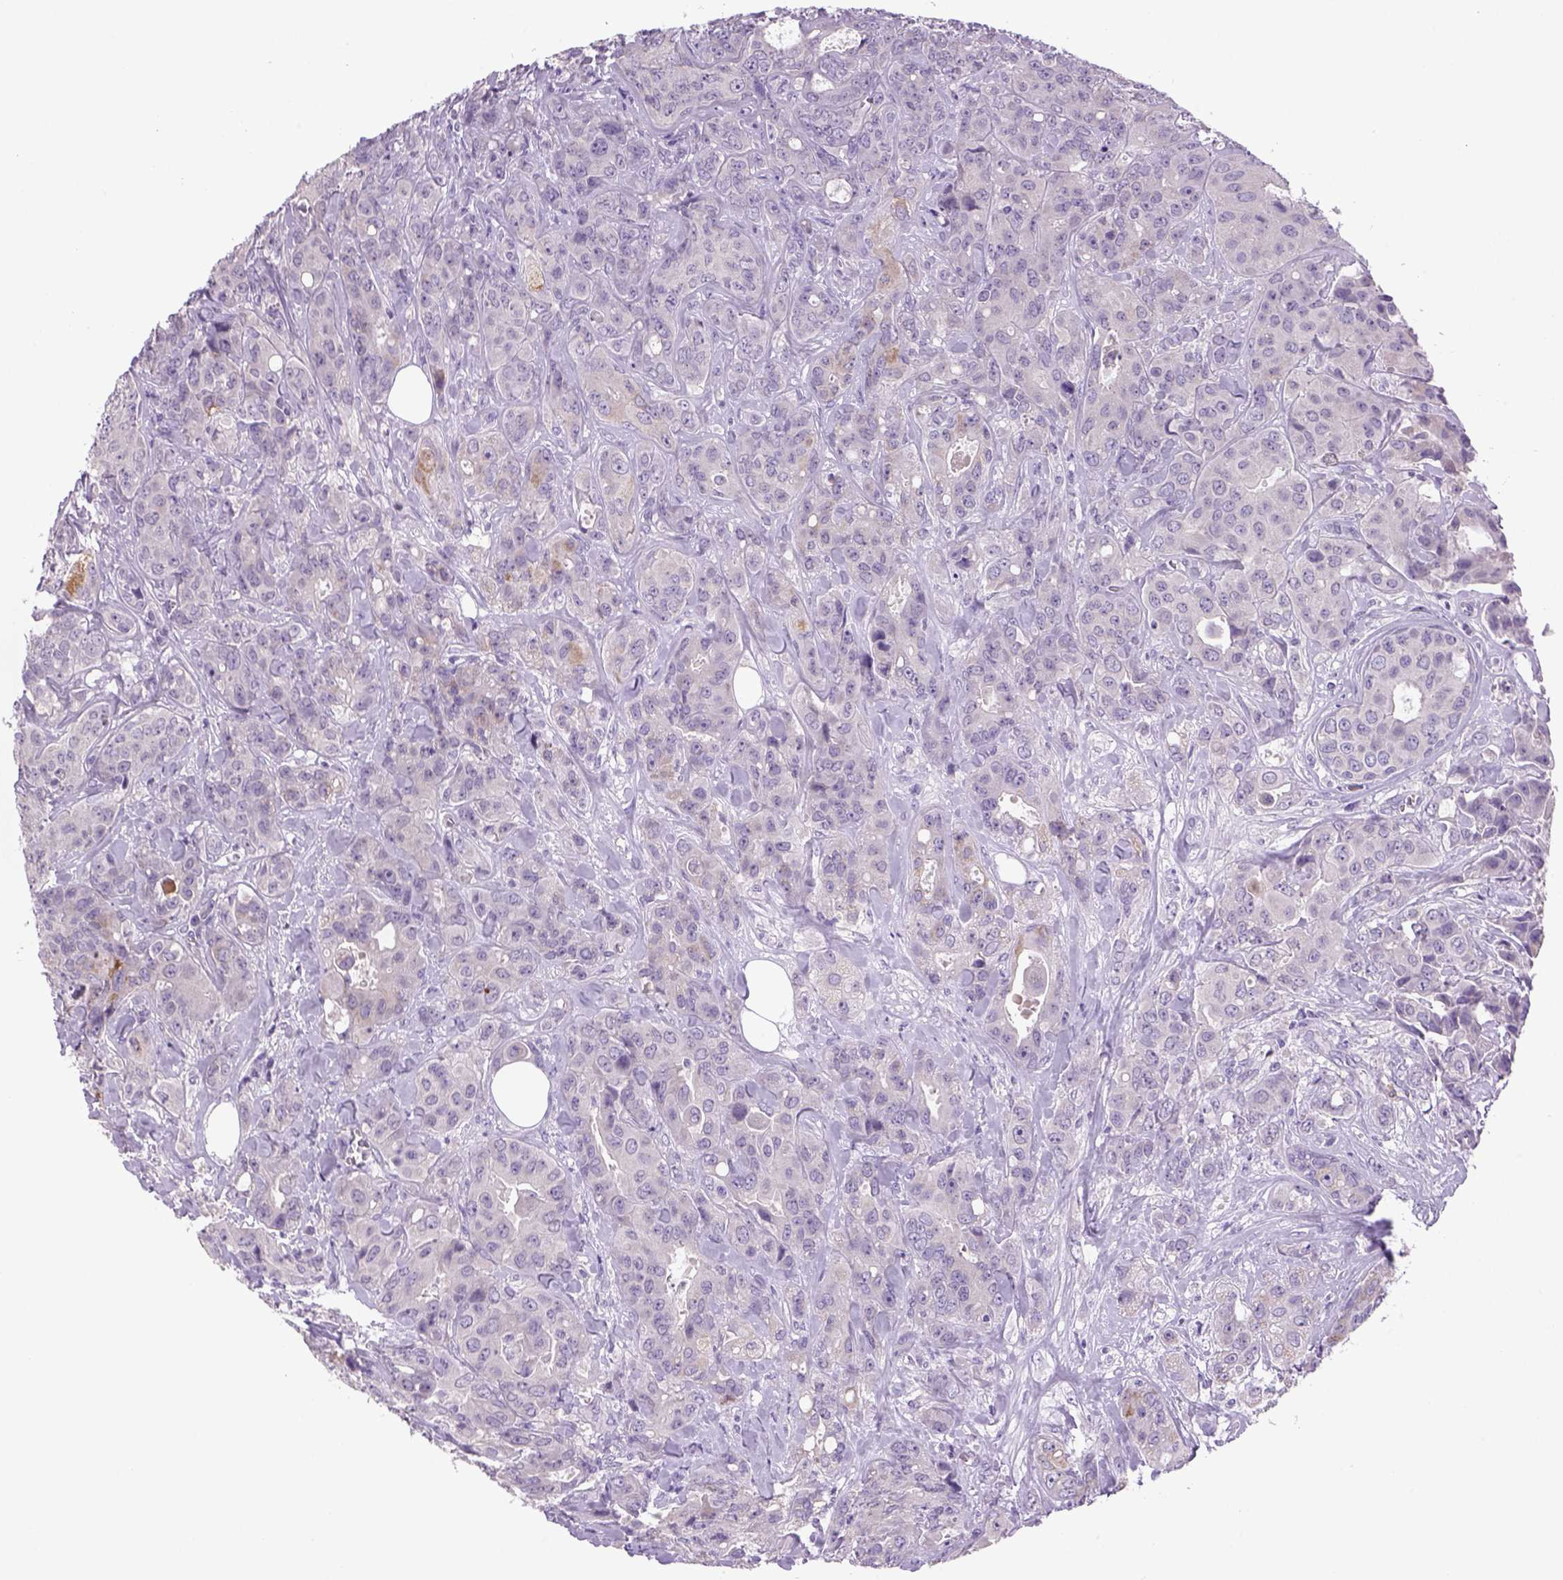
{"staining": {"intensity": "negative", "quantity": "none", "location": "none"}, "tissue": "breast cancer", "cell_type": "Tumor cells", "image_type": "cancer", "snomed": [{"axis": "morphology", "description": "Duct carcinoma"}, {"axis": "topography", "description": "Breast"}], "caption": "Immunohistochemistry micrograph of neoplastic tissue: human breast infiltrating ductal carcinoma stained with DAB (3,3'-diaminobenzidine) shows no significant protein expression in tumor cells.", "gene": "DBH", "patient": {"sex": "female", "age": 43}}